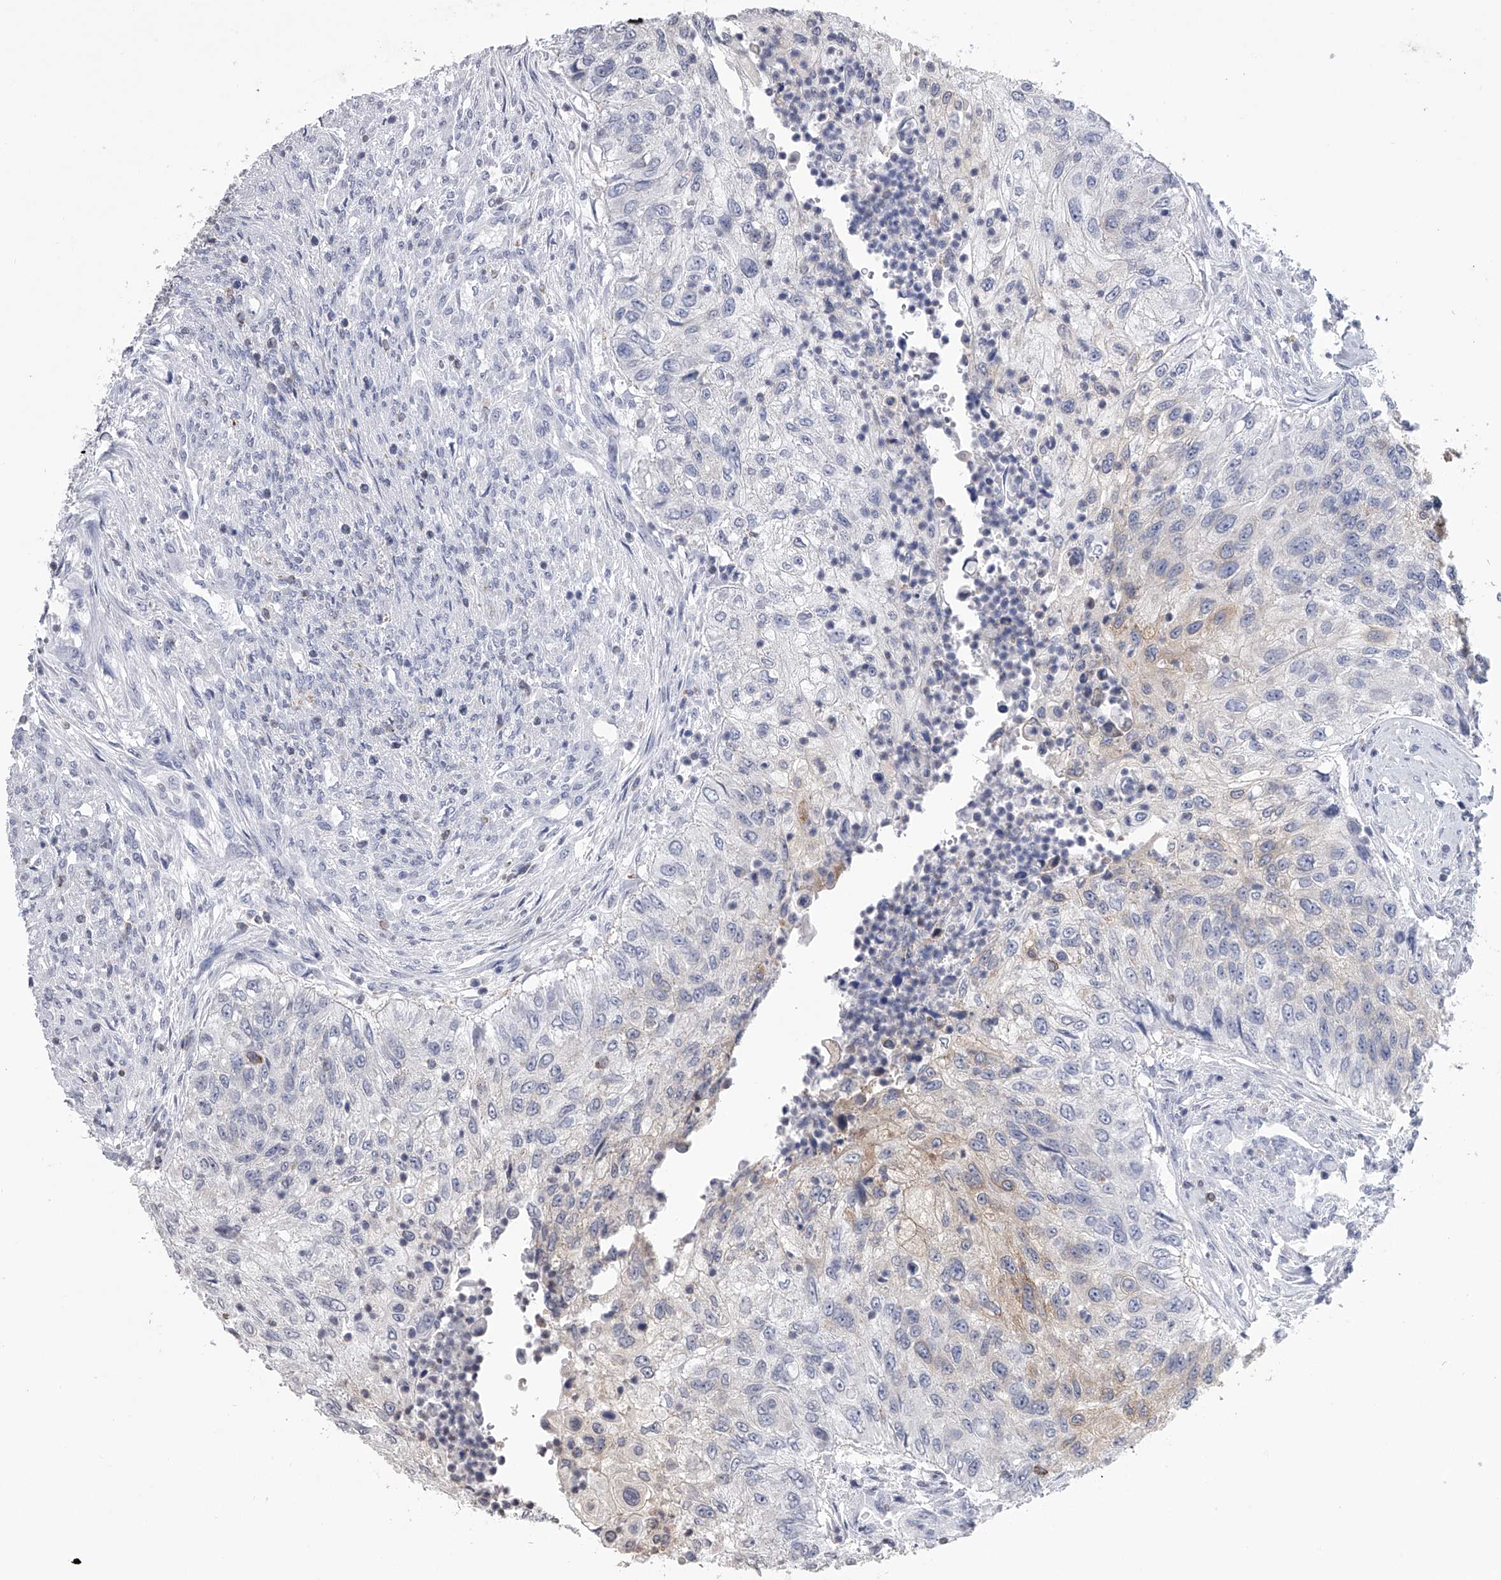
{"staining": {"intensity": "negative", "quantity": "none", "location": "none"}, "tissue": "urothelial cancer", "cell_type": "Tumor cells", "image_type": "cancer", "snomed": [{"axis": "morphology", "description": "Urothelial carcinoma, High grade"}, {"axis": "topography", "description": "Urinary bladder"}], "caption": "This is an IHC micrograph of human high-grade urothelial carcinoma. There is no positivity in tumor cells.", "gene": "TASP1", "patient": {"sex": "female", "age": 60}}